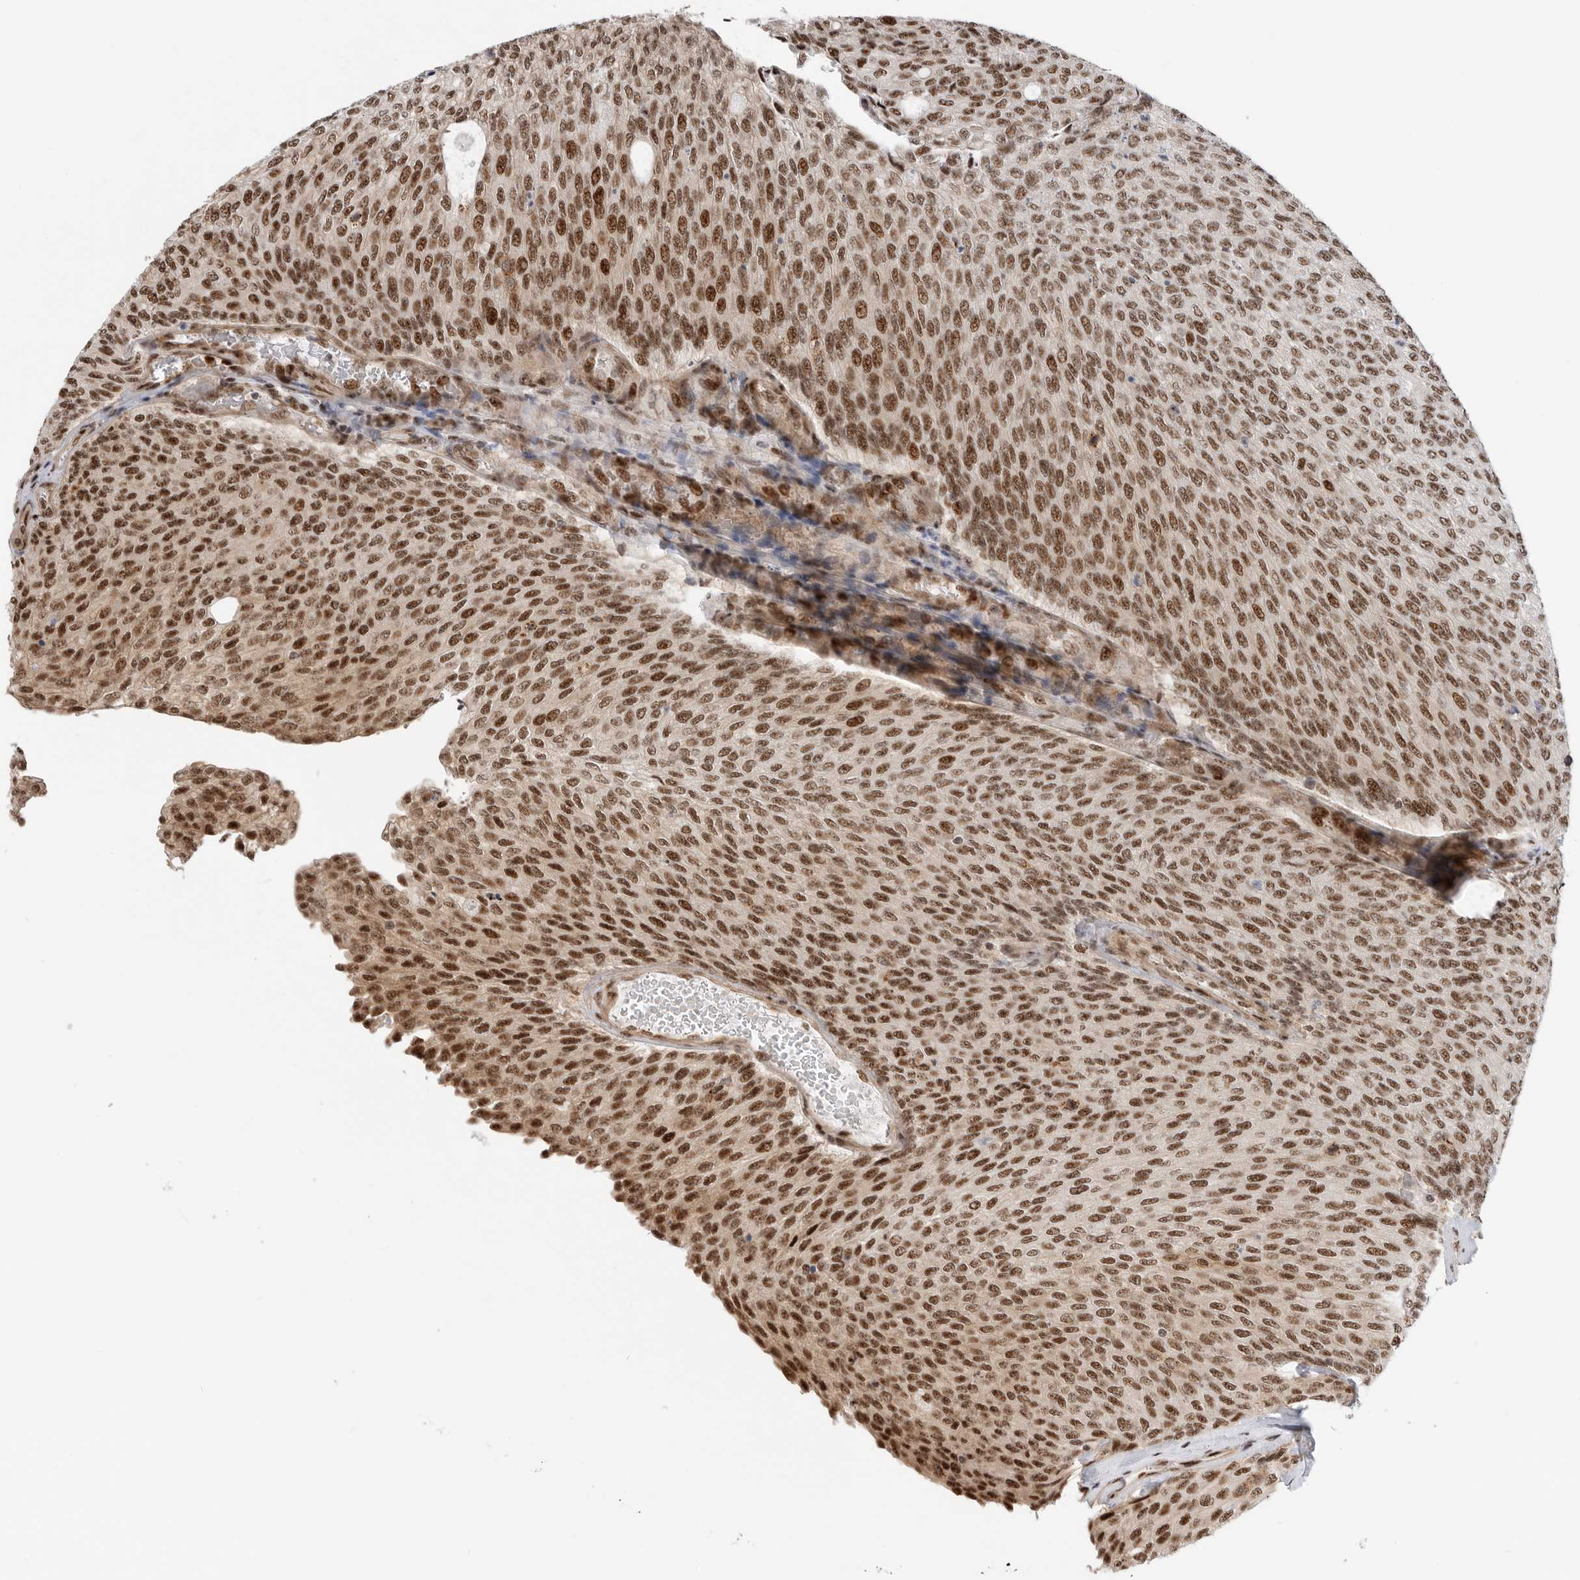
{"staining": {"intensity": "strong", "quantity": ">75%", "location": "nuclear"}, "tissue": "urothelial cancer", "cell_type": "Tumor cells", "image_type": "cancer", "snomed": [{"axis": "morphology", "description": "Urothelial carcinoma, Low grade"}, {"axis": "topography", "description": "Urinary bladder"}], "caption": "A high amount of strong nuclear staining is appreciated in about >75% of tumor cells in urothelial cancer tissue. (Brightfield microscopy of DAB IHC at high magnification).", "gene": "GPATCH2", "patient": {"sex": "female", "age": 79}}